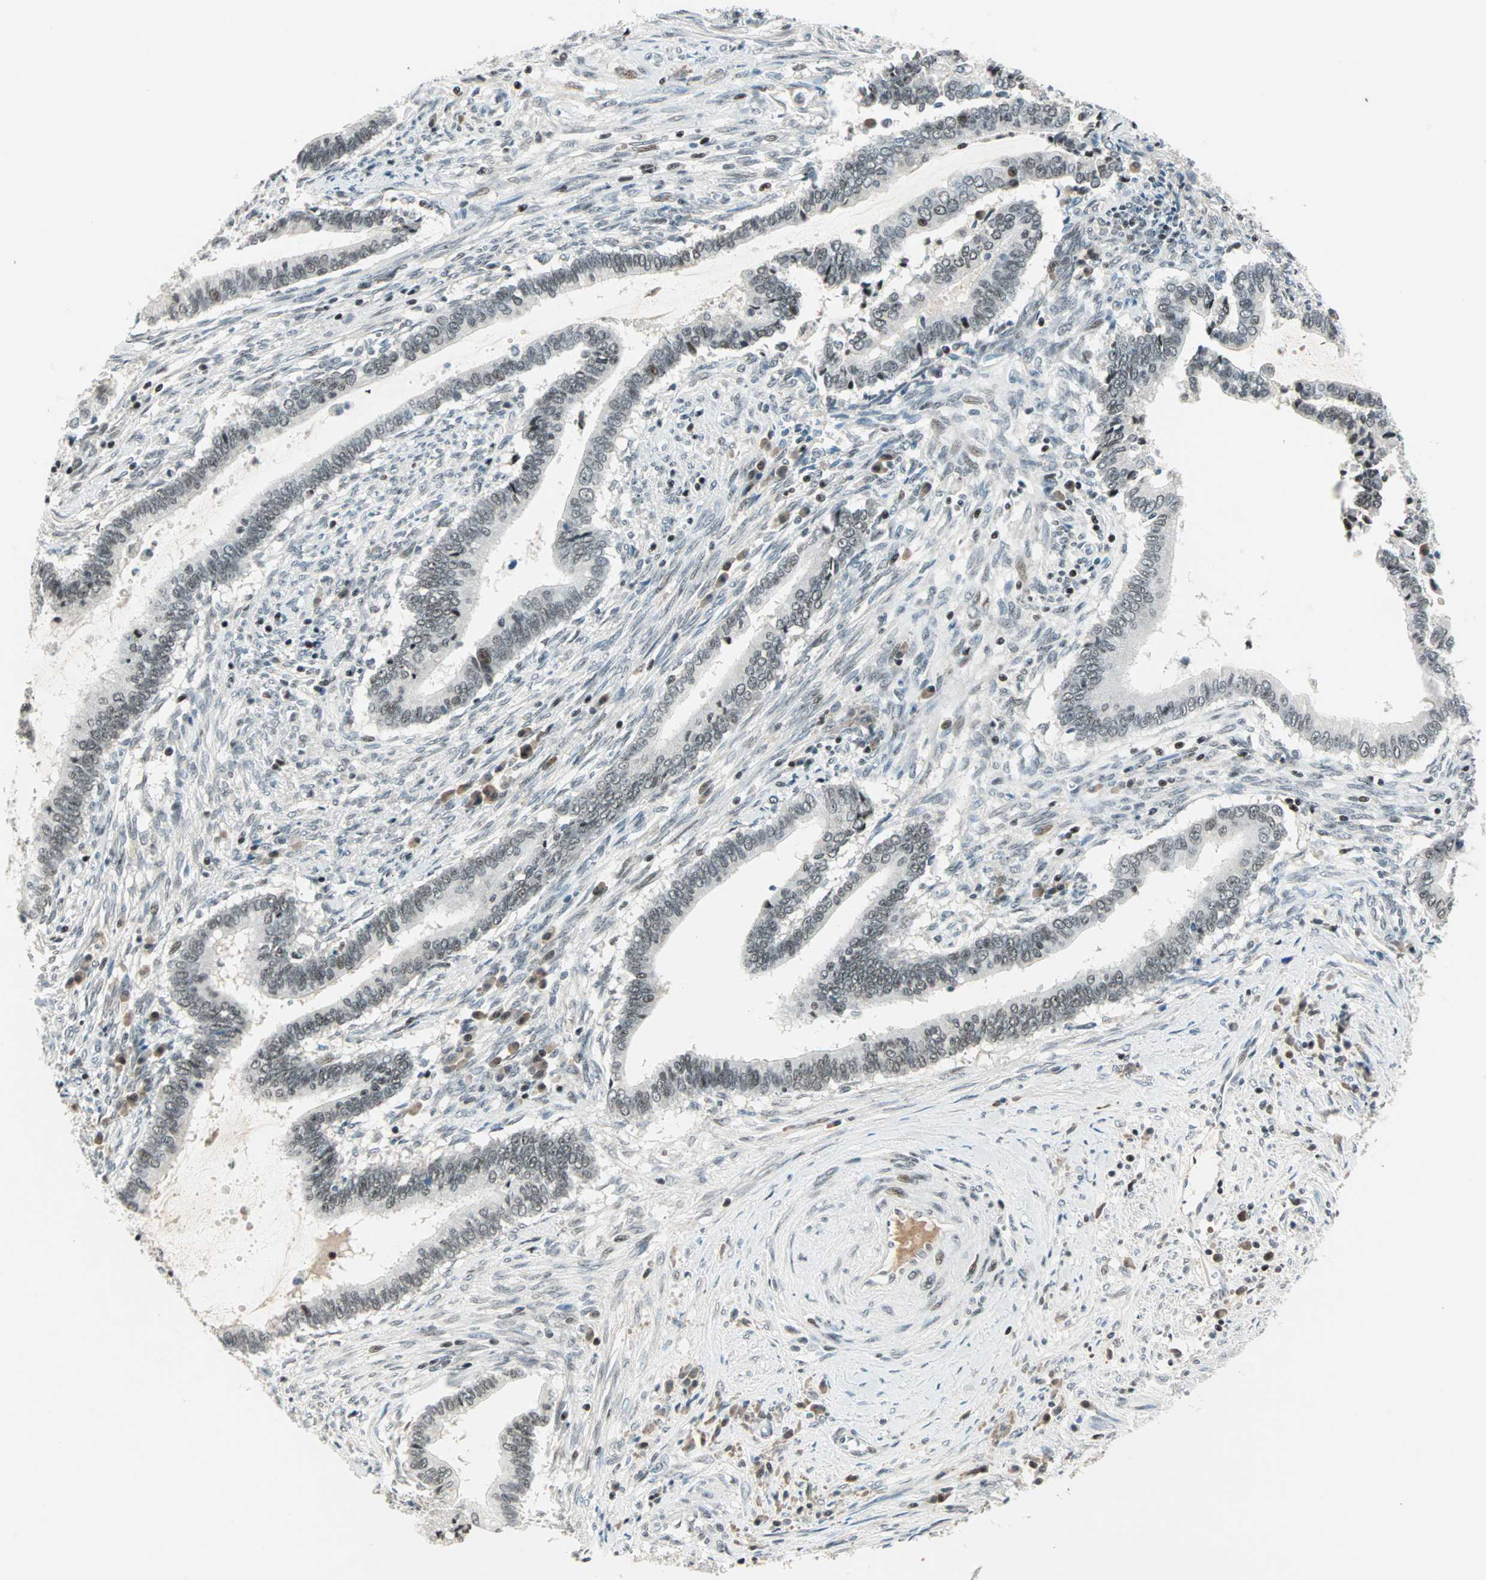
{"staining": {"intensity": "moderate", "quantity": ">75%", "location": "nuclear"}, "tissue": "cervical cancer", "cell_type": "Tumor cells", "image_type": "cancer", "snomed": [{"axis": "morphology", "description": "Adenocarcinoma, NOS"}, {"axis": "topography", "description": "Cervix"}], "caption": "Moderate nuclear expression for a protein is seen in approximately >75% of tumor cells of cervical cancer (adenocarcinoma) using IHC.", "gene": "SIN3A", "patient": {"sex": "female", "age": 44}}